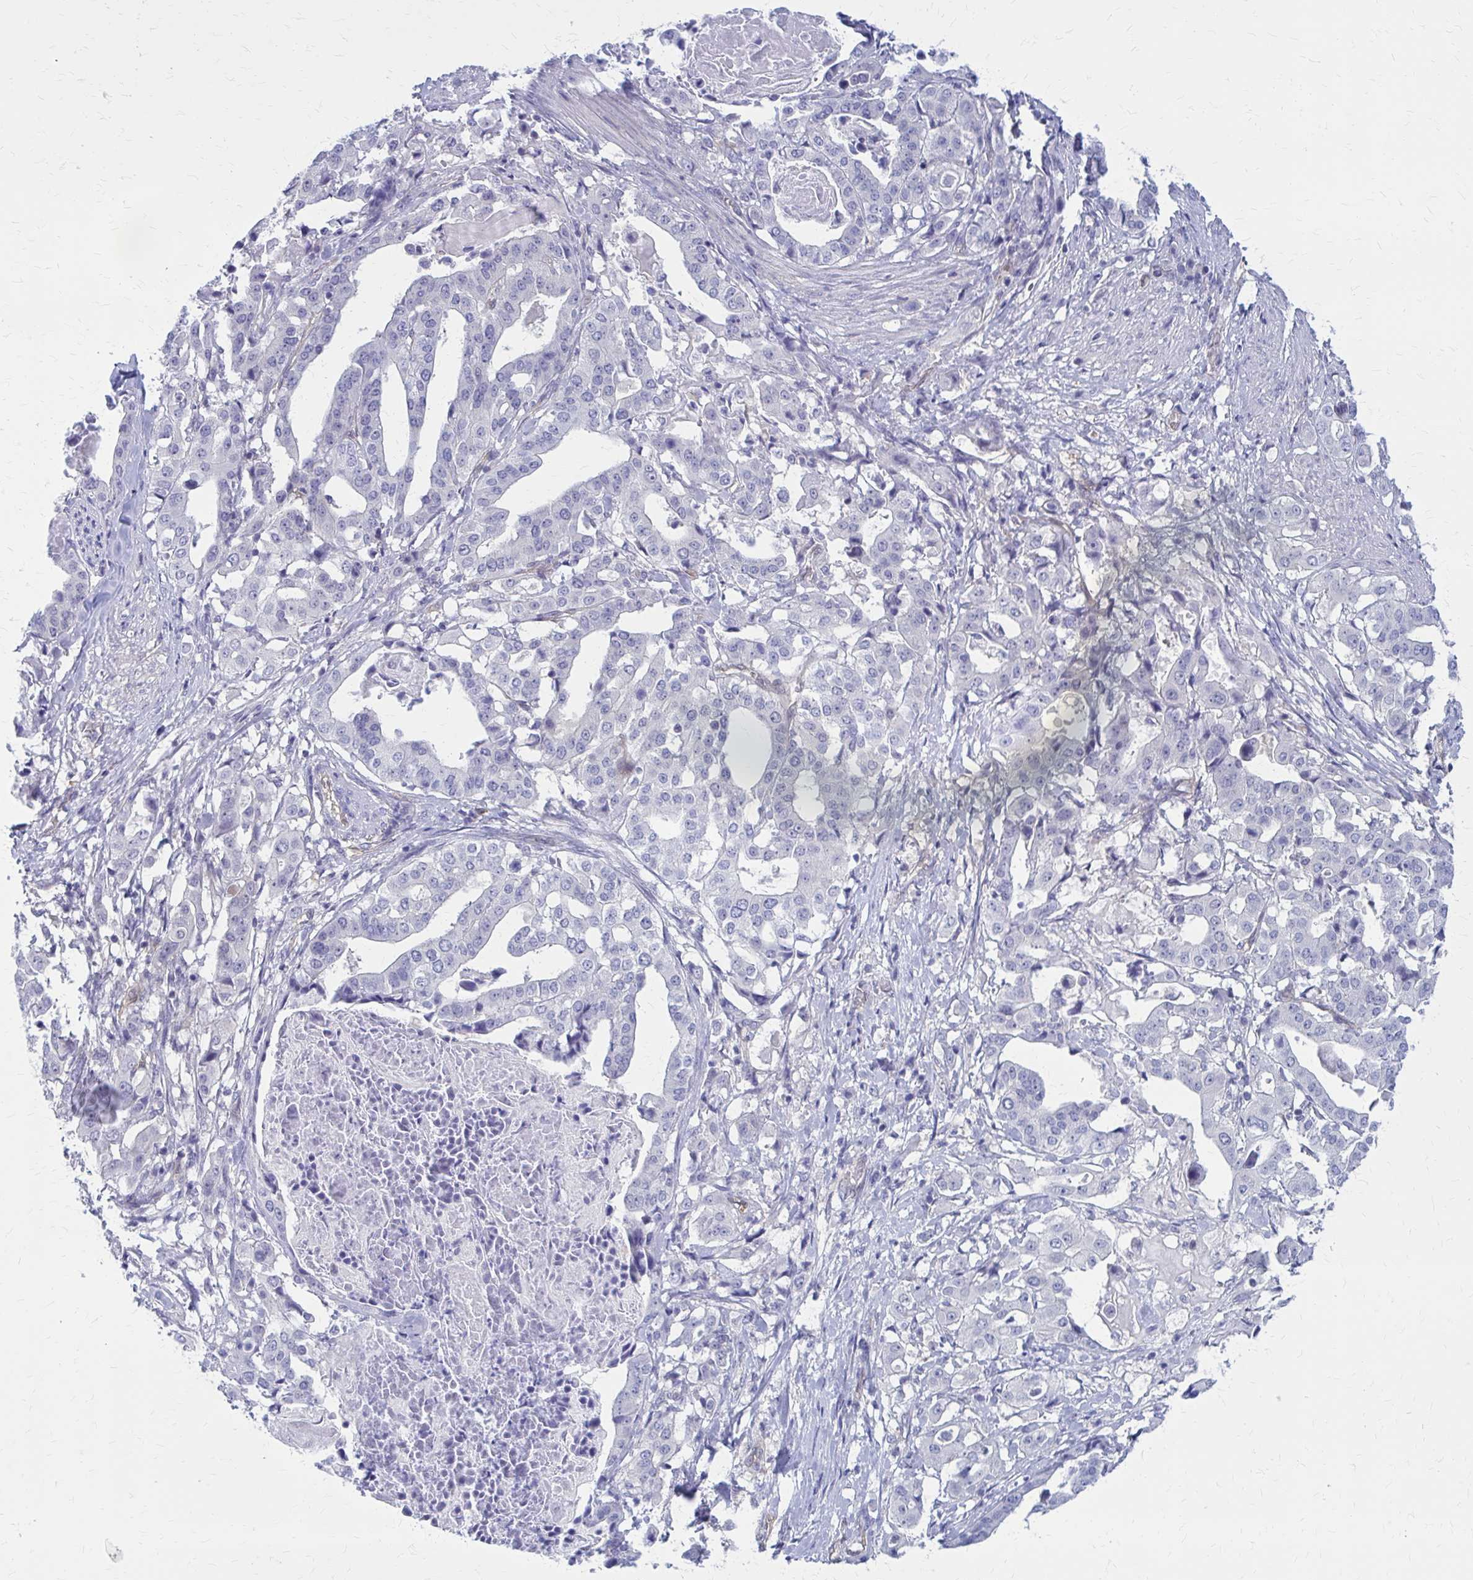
{"staining": {"intensity": "negative", "quantity": "none", "location": "none"}, "tissue": "stomach cancer", "cell_type": "Tumor cells", "image_type": "cancer", "snomed": [{"axis": "morphology", "description": "Adenocarcinoma, NOS"}, {"axis": "topography", "description": "Stomach"}], "caption": "The immunohistochemistry image has no significant positivity in tumor cells of stomach cancer tissue.", "gene": "CLIC2", "patient": {"sex": "male", "age": 48}}